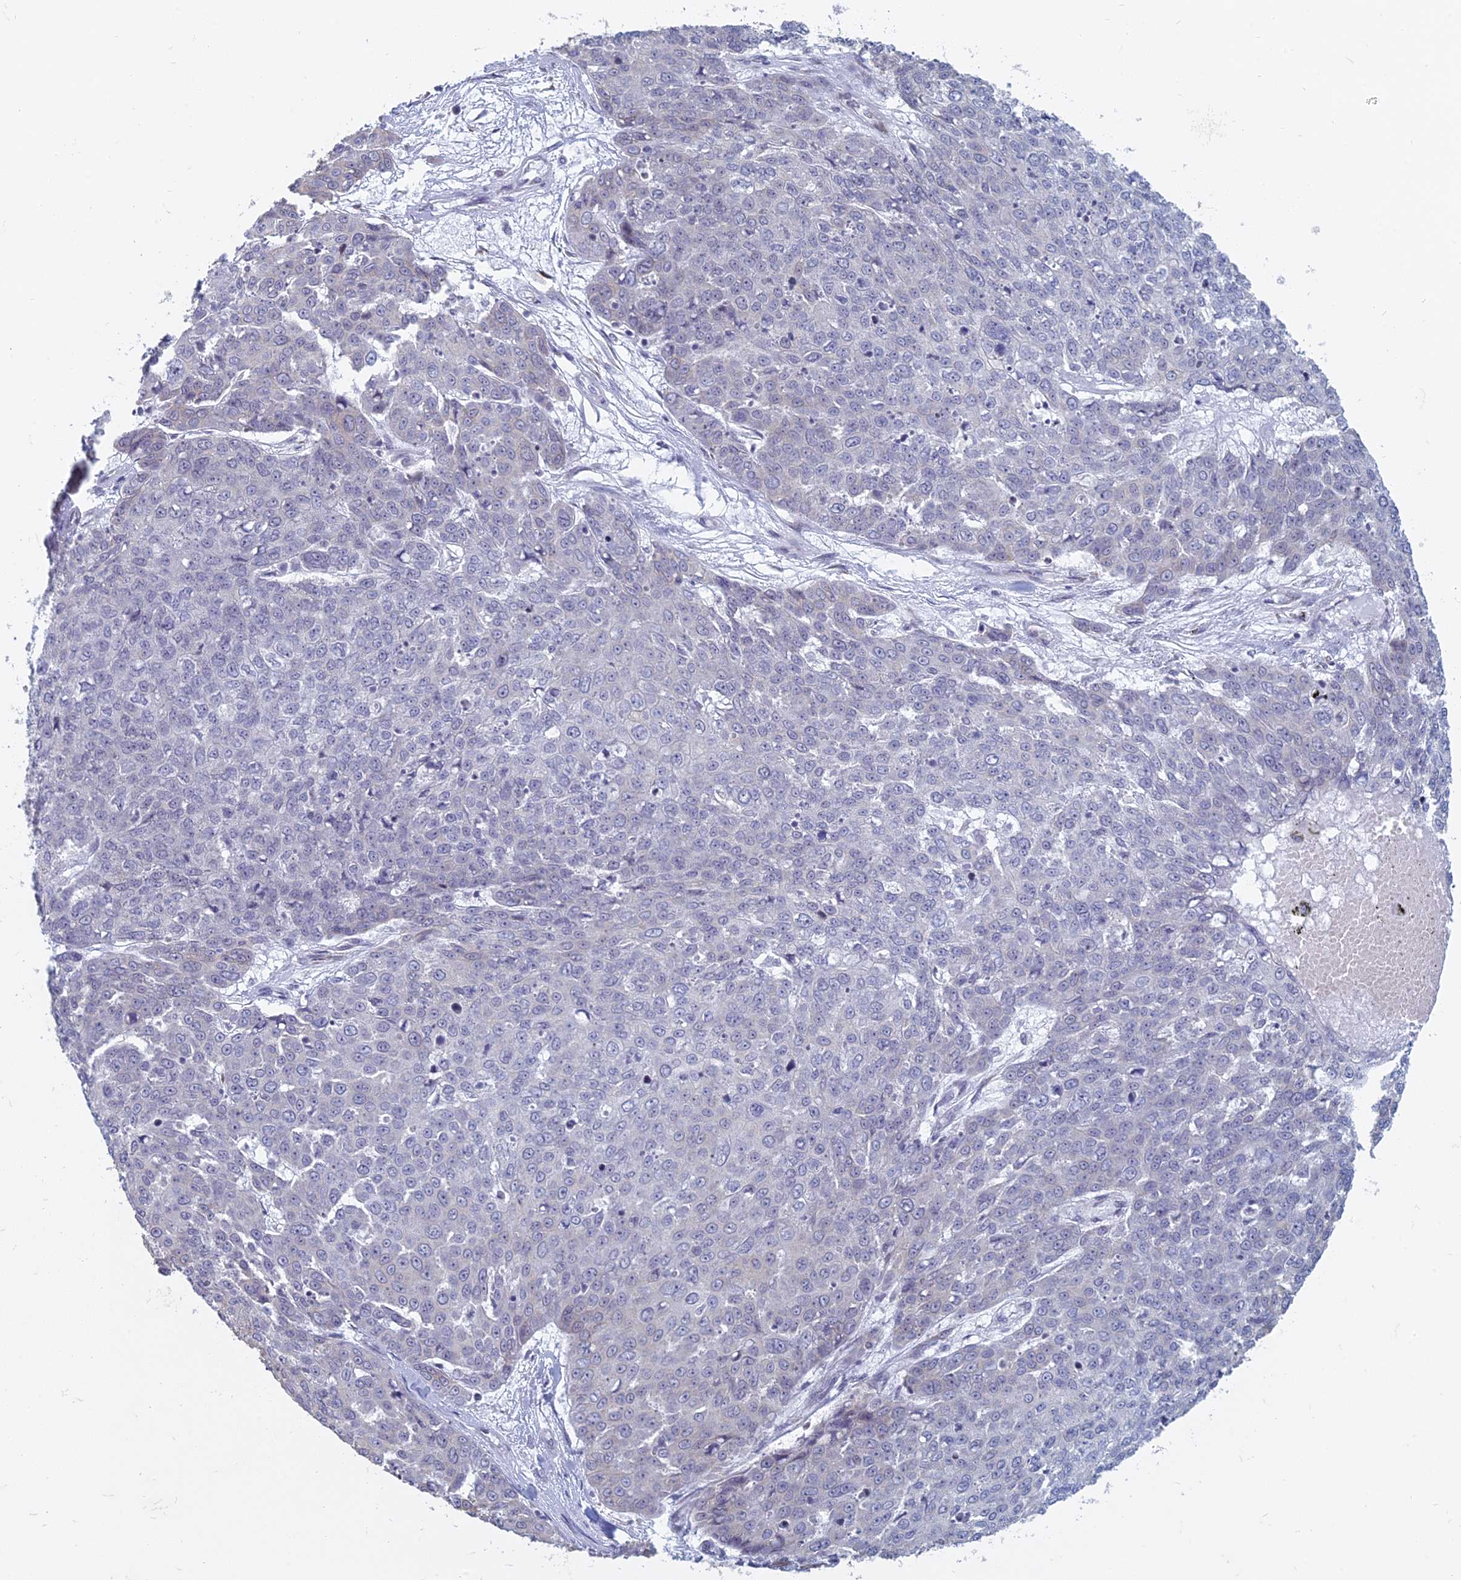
{"staining": {"intensity": "negative", "quantity": "none", "location": "none"}, "tissue": "skin cancer", "cell_type": "Tumor cells", "image_type": "cancer", "snomed": [{"axis": "morphology", "description": "Squamous cell carcinoma, NOS"}, {"axis": "topography", "description": "Skin"}], "caption": "Immunohistochemistry micrograph of skin squamous cell carcinoma stained for a protein (brown), which reveals no staining in tumor cells. (DAB (3,3'-diaminobenzidine) immunohistochemistry with hematoxylin counter stain).", "gene": "RPS19BP1", "patient": {"sex": "male", "age": 71}}